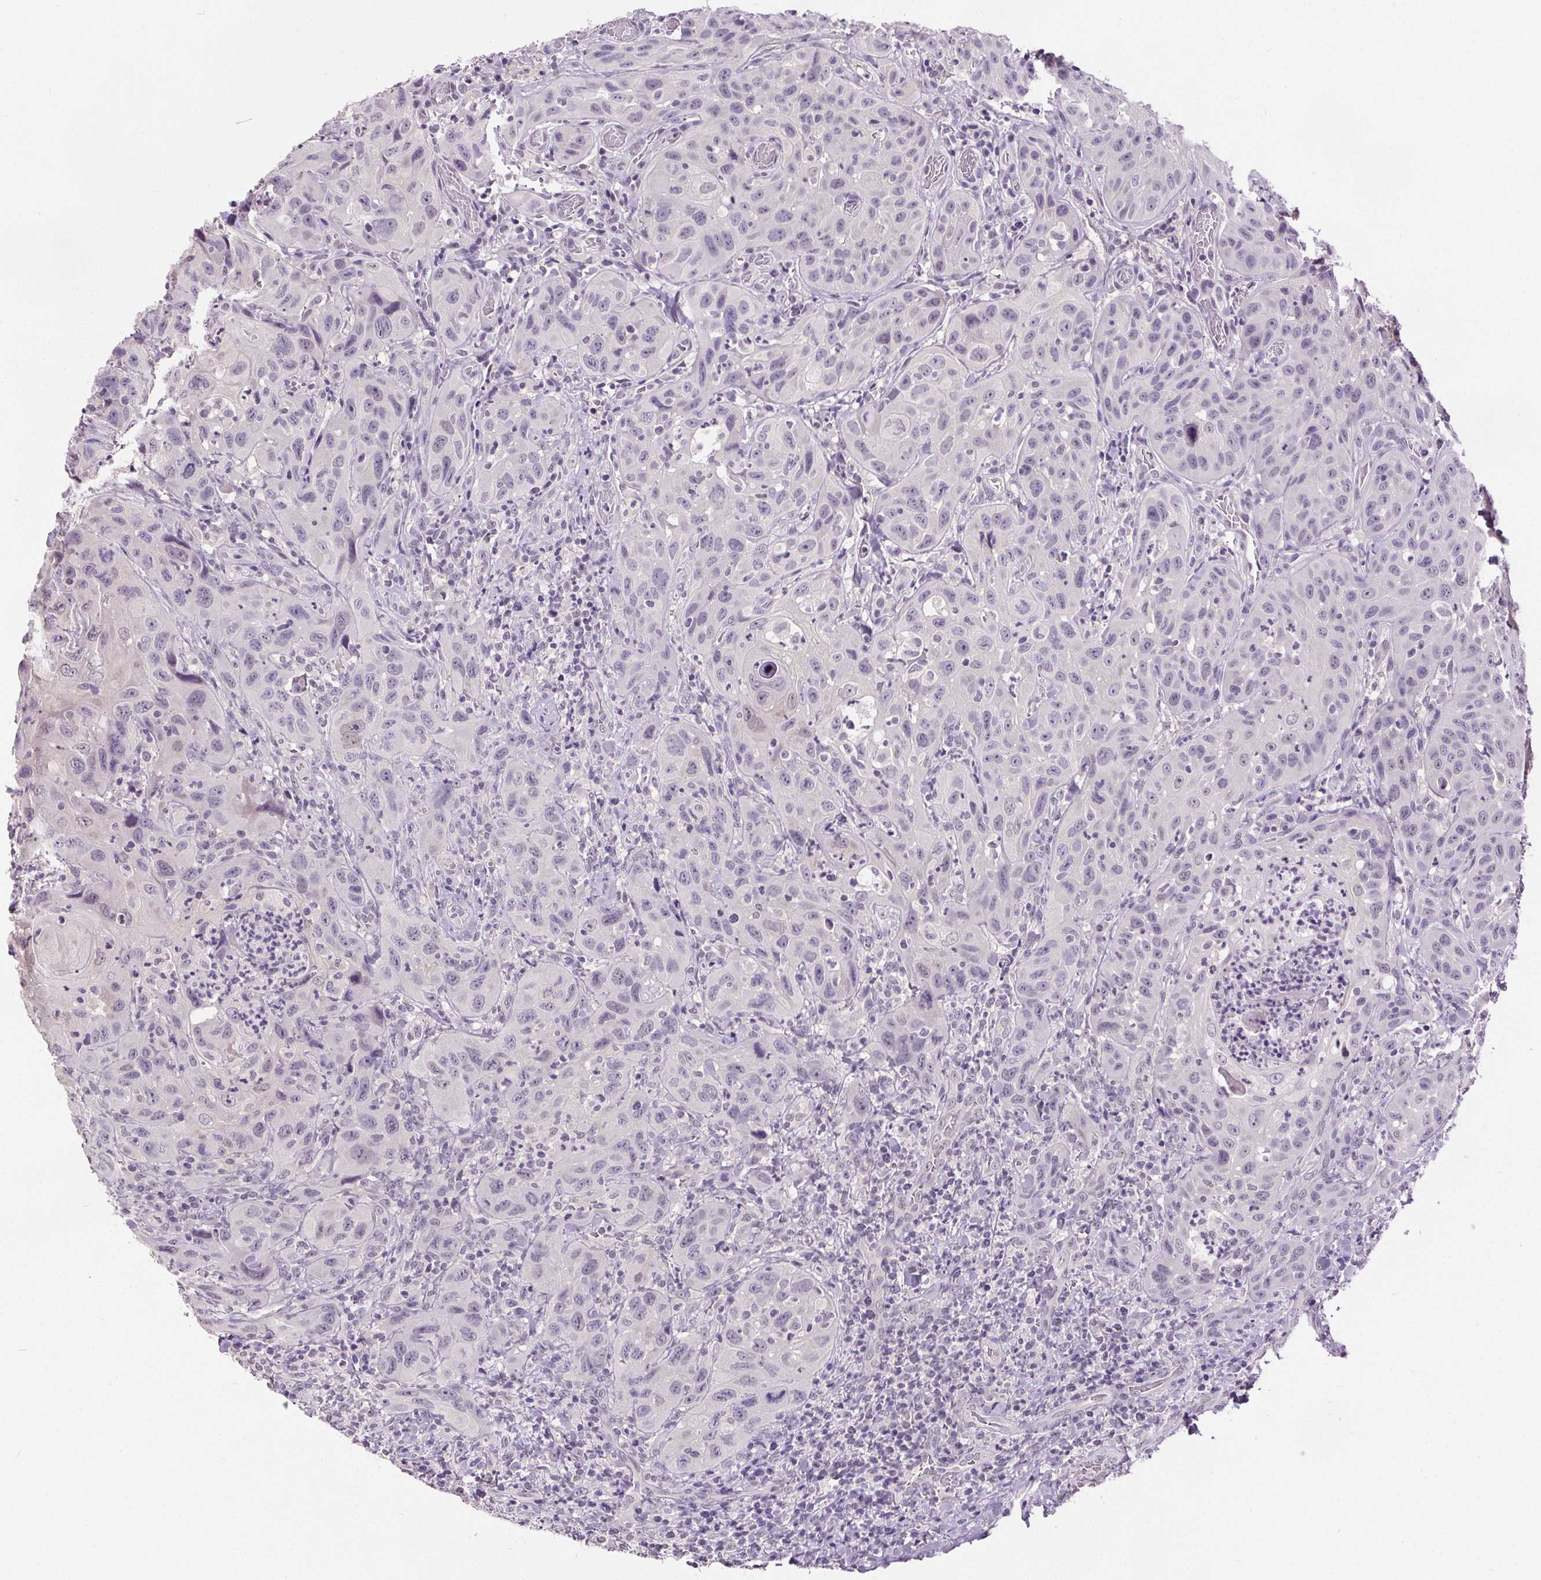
{"staining": {"intensity": "negative", "quantity": "none", "location": "none"}, "tissue": "head and neck cancer", "cell_type": "Tumor cells", "image_type": "cancer", "snomed": [{"axis": "morphology", "description": "Normal tissue, NOS"}, {"axis": "morphology", "description": "Squamous cell carcinoma, NOS"}, {"axis": "topography", "description": "Oral tissue"}, {"axis": "topography", "description": "Tounge, NOS"}, {"axis": "topography", "description": "Head-Neck"}], "caption": "IHC image of neoplastic tissue: squamous cell carcinoma (head and neck) stained with DAB displays no significant protein positivity in tumor cells.", "gene": "SLC2A9", "patient": {"sex": "male", "age": 62}}